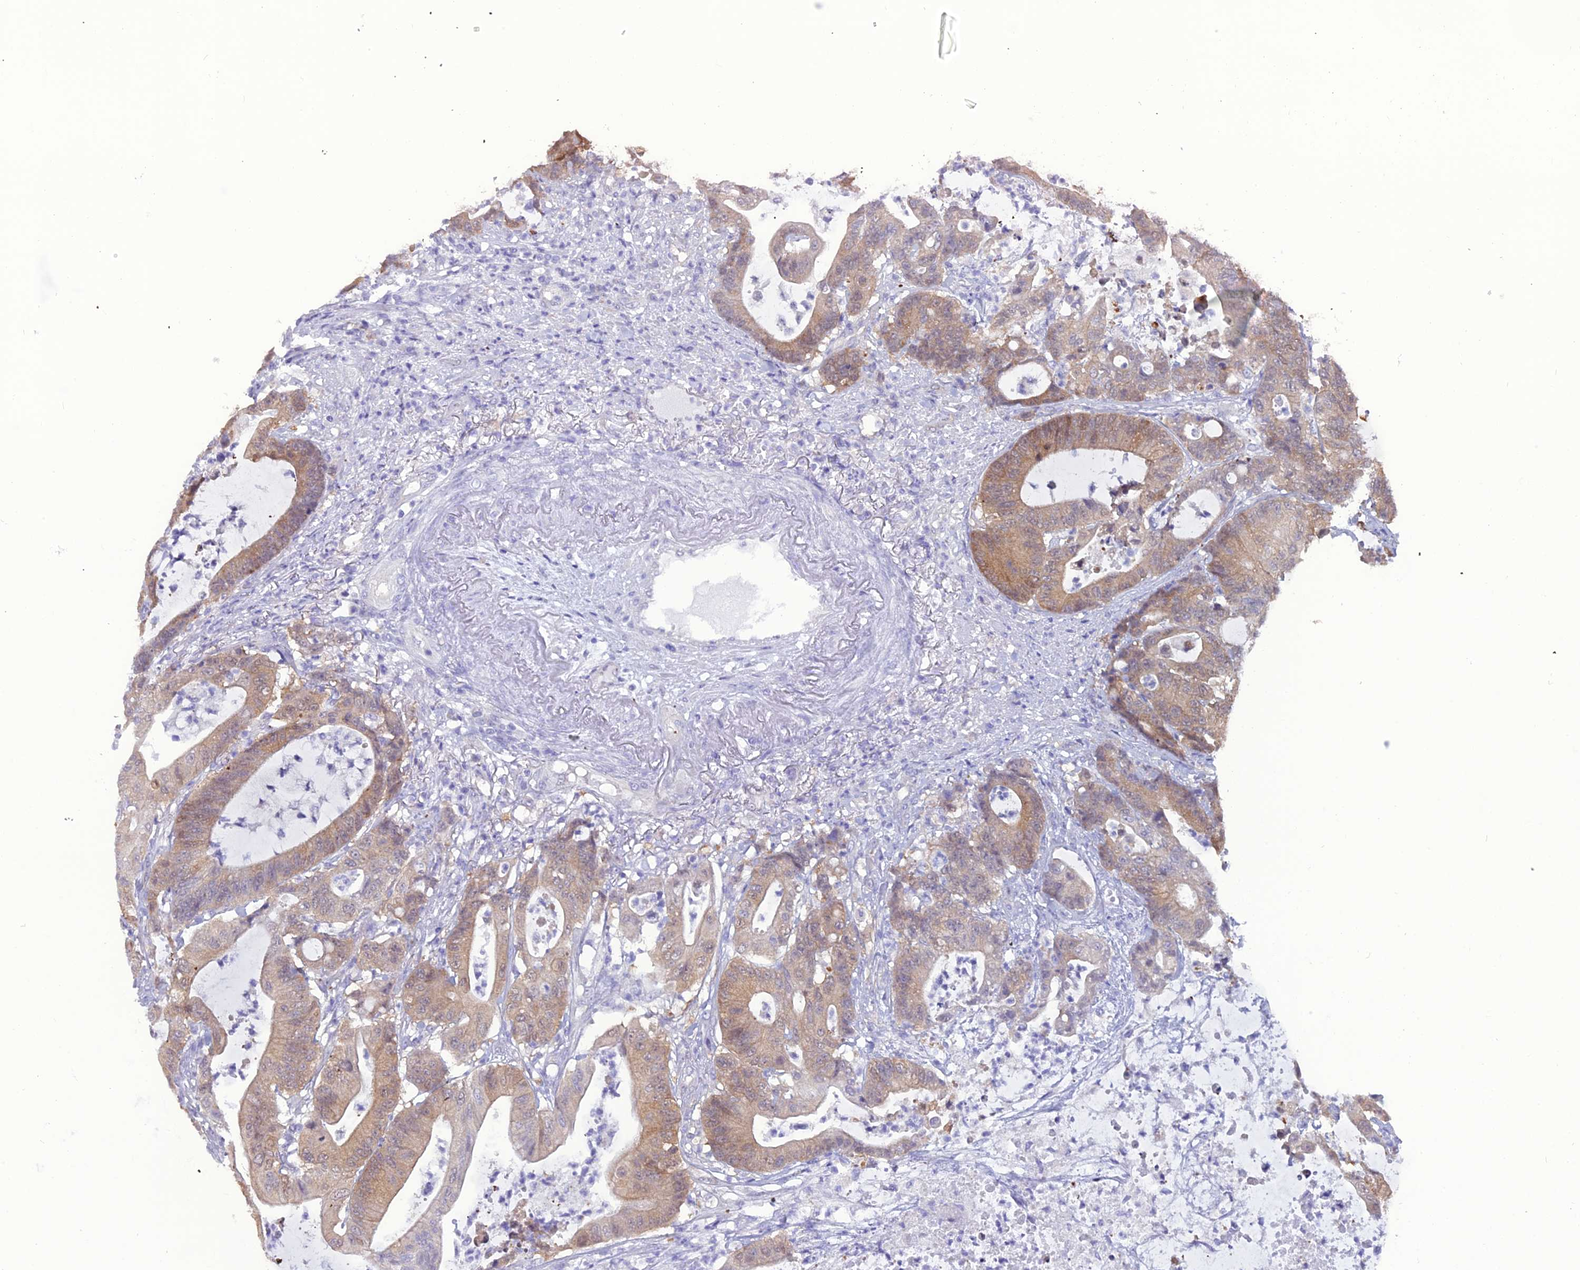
{"staining": {"intensity": "moderate", "quantity": "25%-75%", "location": "cytoplasmic/membranous"}, "tissue": "colorectal cancer", "cell_type": "Tumor cells", "image_type": "cancer", "snomed": [{"axis": "morphology", "description": "Adenocarcinoma, NOS"}, {"axis": "topography", "description": "Colon"}], "caption": "Approximately 25%-75% of tumor cells in colorectal cancer (adenocarcinoma) exhibit moderate cytoplasmic/membranous protein positivity as visualized by brown immunohistochemical staining.", "gene": "GNPNAT1", "patient": {"sex": "female", "age": 84}}